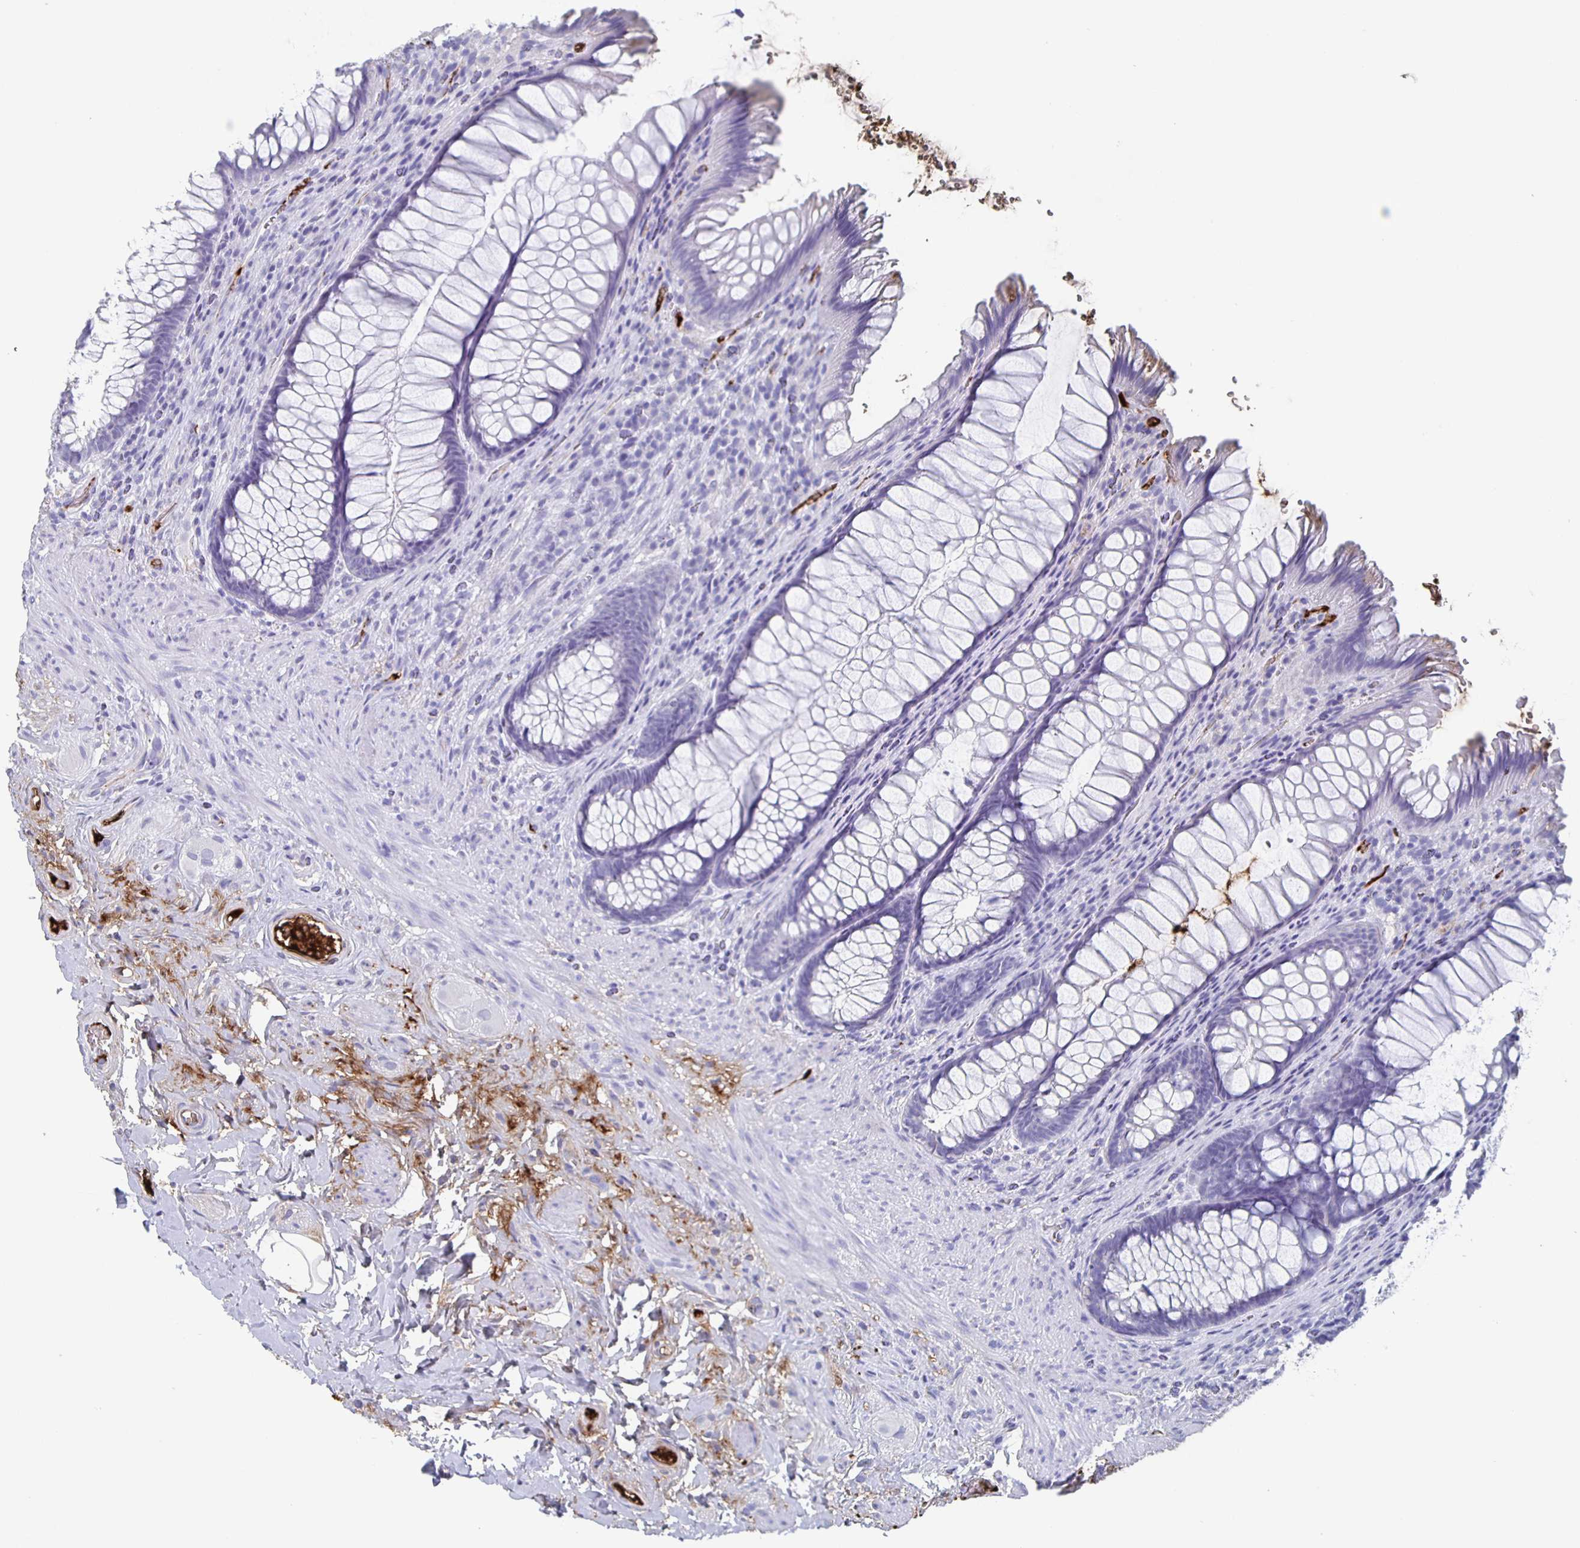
{"staining": {"intensity": "negative", "quantity": "none", "location": "none"}, "tissue": "rectum", "cell_type": "Glandular cells", "image_type": "normal", "snomed": [{"axis": "morphology", "description": "Normal tissue, NOS"}, {"axis": "topography", "description": "Rectum"}], "caption": "Glandular cells show no significant protein positivity in unremarkable rectum.", "gene": "FGA", "patient": {"sex": "male", "age": 53}}